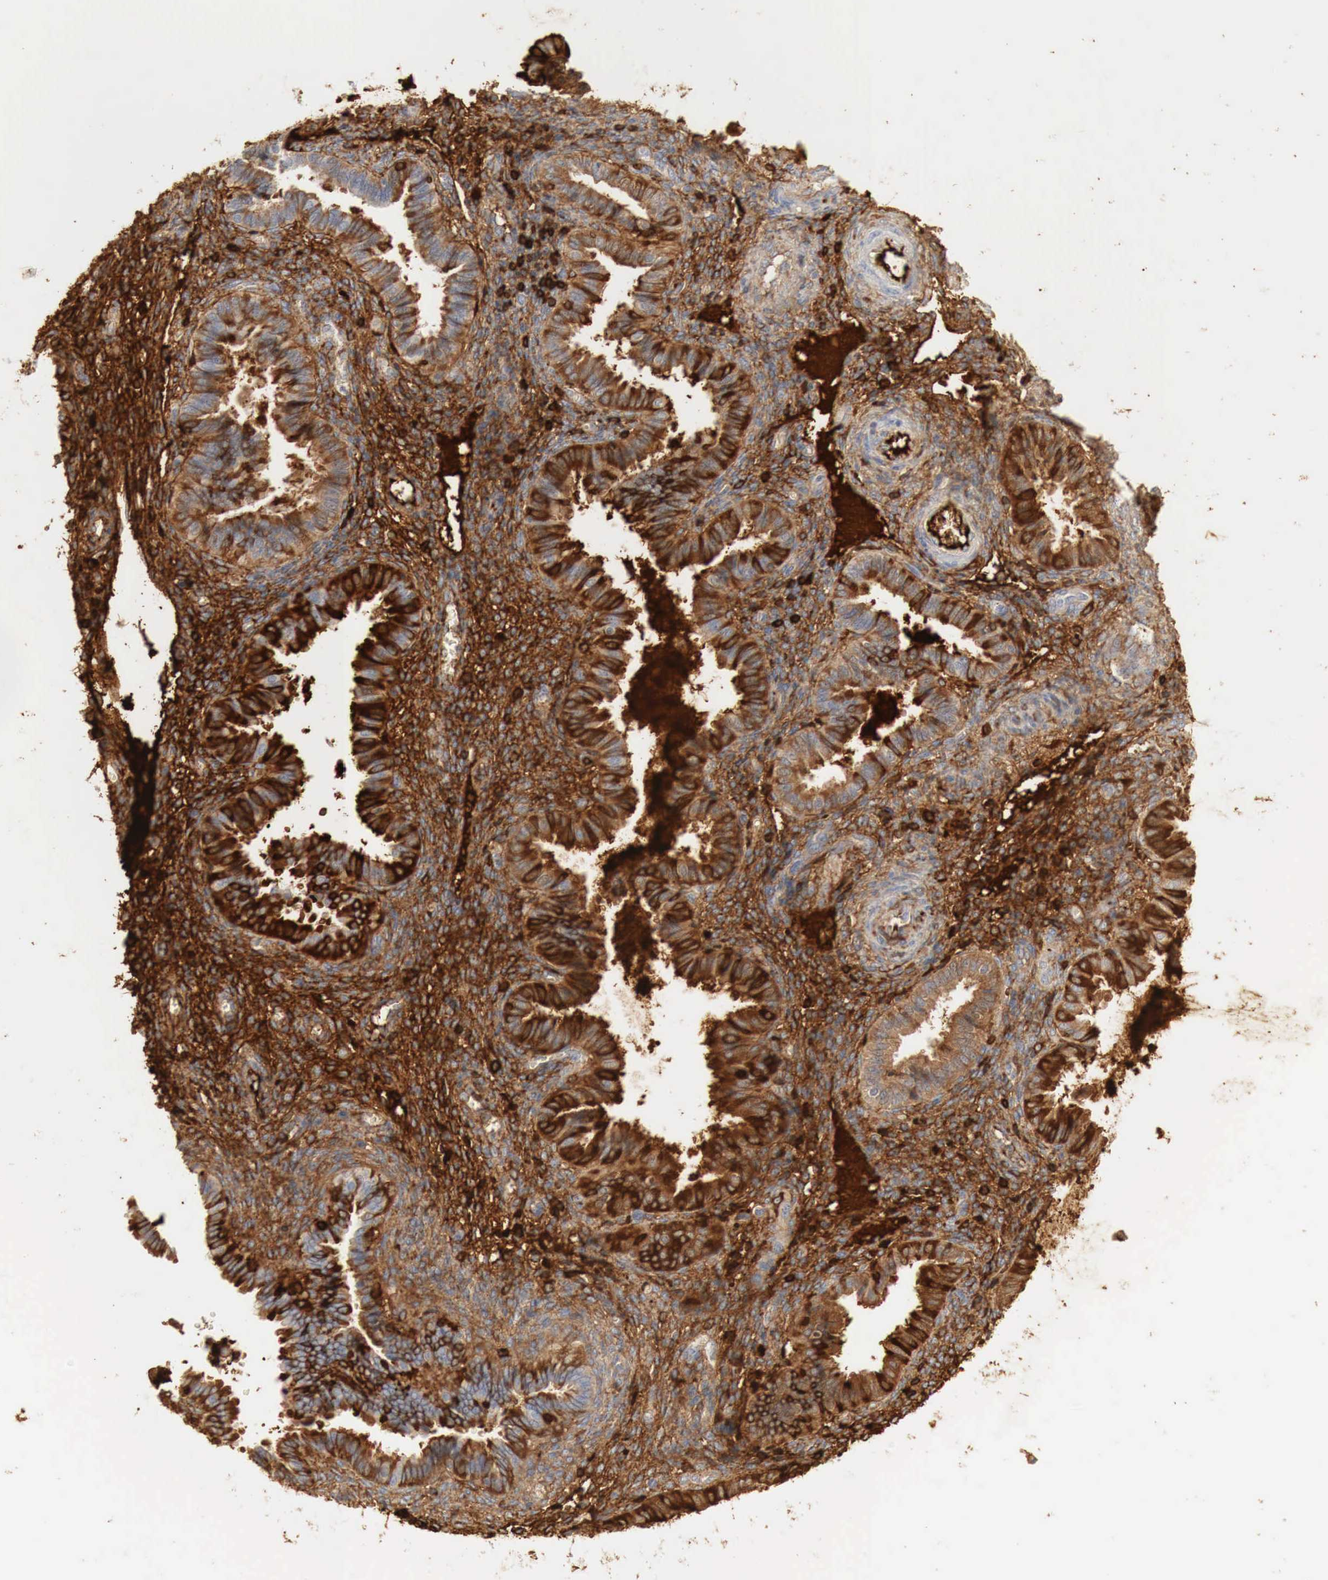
{"staining": {"intensity": "negative", "quantity": "none", "location": "none"}, "tissue": "endometrium", "cell_type": "Cells in endometrial stroma", "image_type": "normal", "snomed": [{"axis": "morphology", "description": "Normal tissue, NOS"}, {"axis": "topography", "description": "Endometrium"}], "caption": "Immunohistochemistry histopathology image of benign endometrium stained for a protein (brown), which displays no expression in cells in endometrial stroma.", "gene": "IGLC3", "patient": {"sex": "female", "age": 36}}